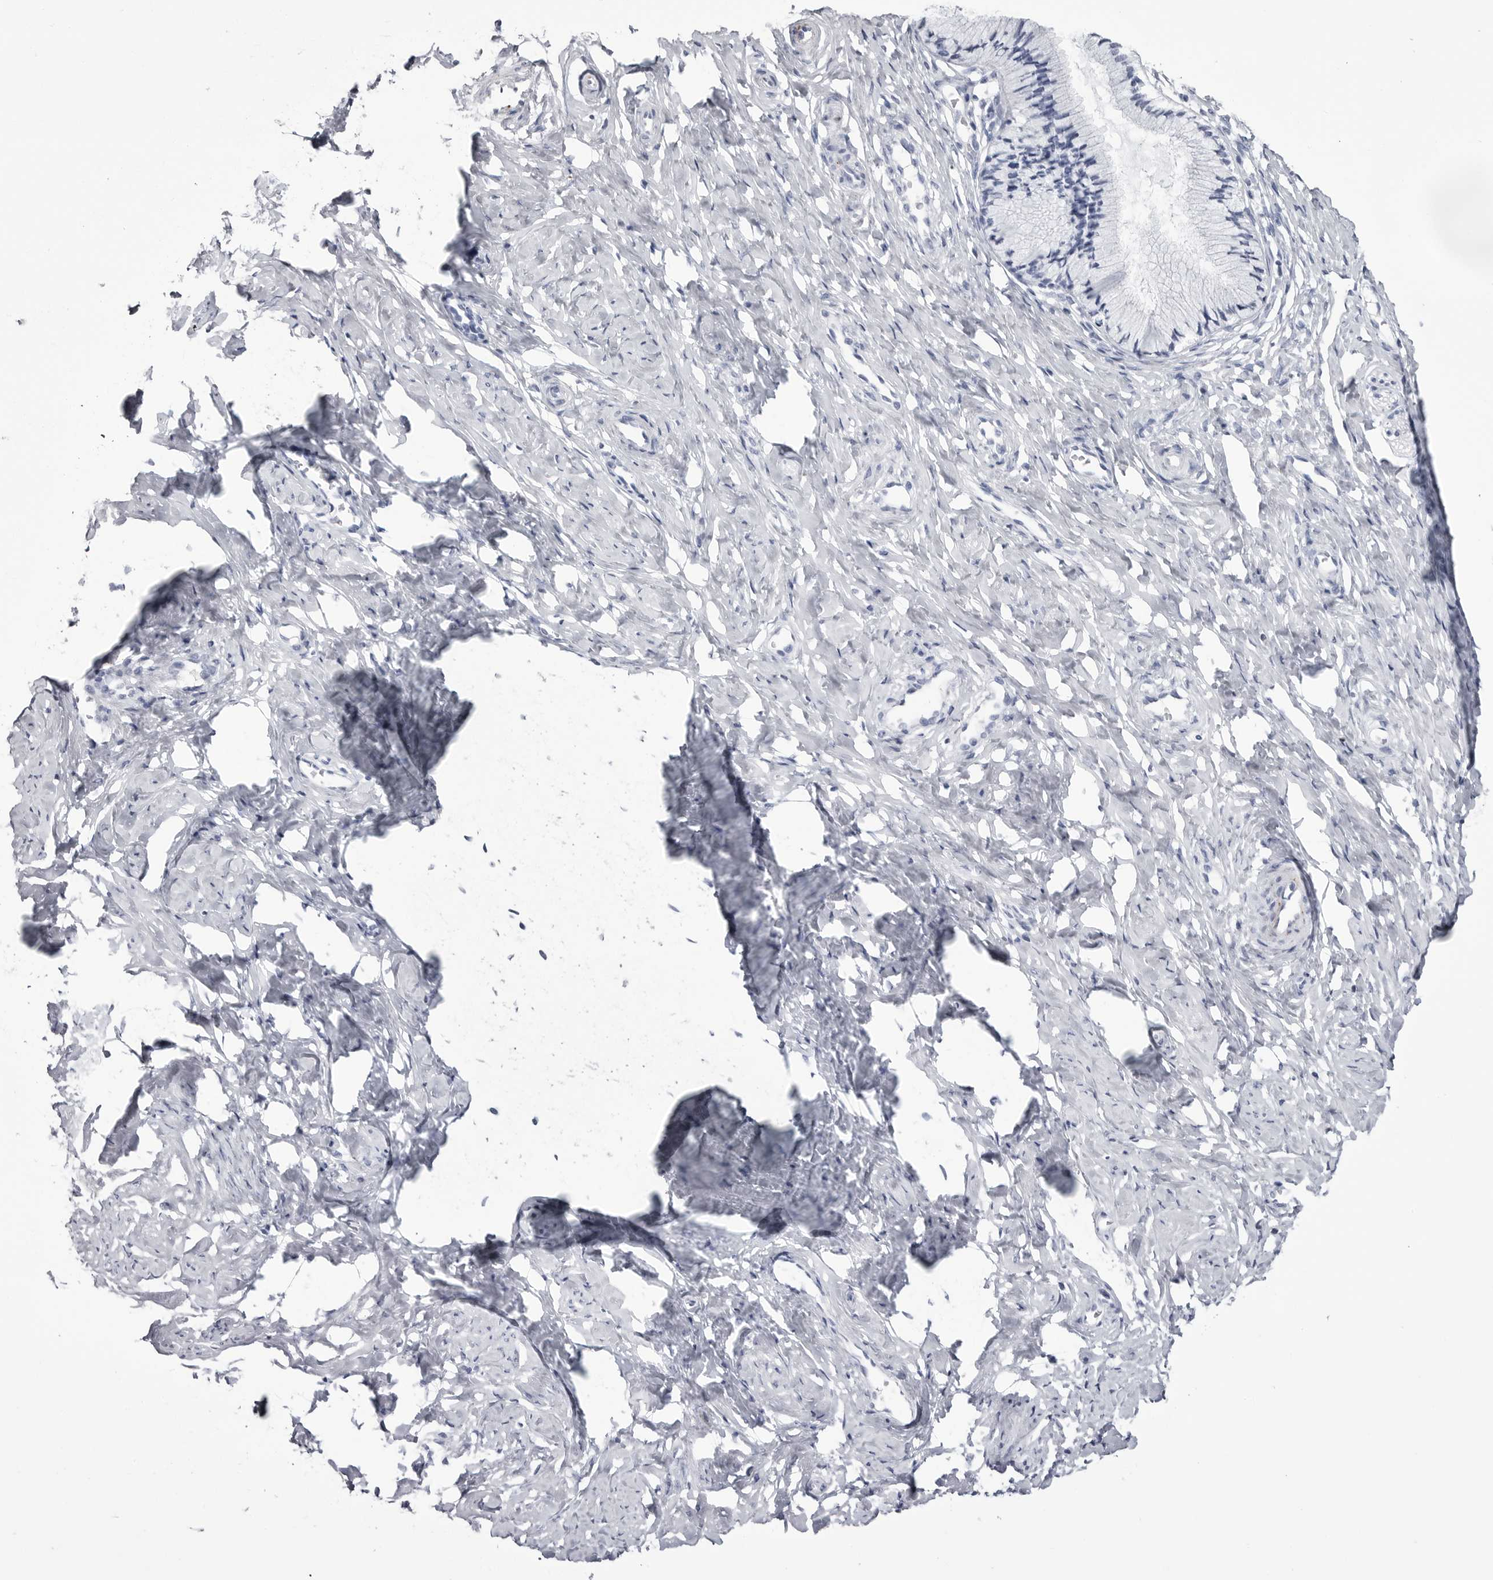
{"staining": {"intensity": "negative", "quantity": "none", "location": "none"}, "tissue": "cervix", "cell_type": "Glandular cells", "image_type": "normal", "snomed": [{"axis": "morphology", "description": "Normal tissue, NOS"}, {"axis": "topography", "description": "Cervix"}], "caption": "Immunohistochemical staining of normal cervix exhibits no significant expression in glandular cells. (Stains: DAB IHC with hematoxylin counter stain, Microscopy: brightfield microscopy at high magnification).", "gene": "COL26A1", "patient": {"sex": "female", "age": 27}}